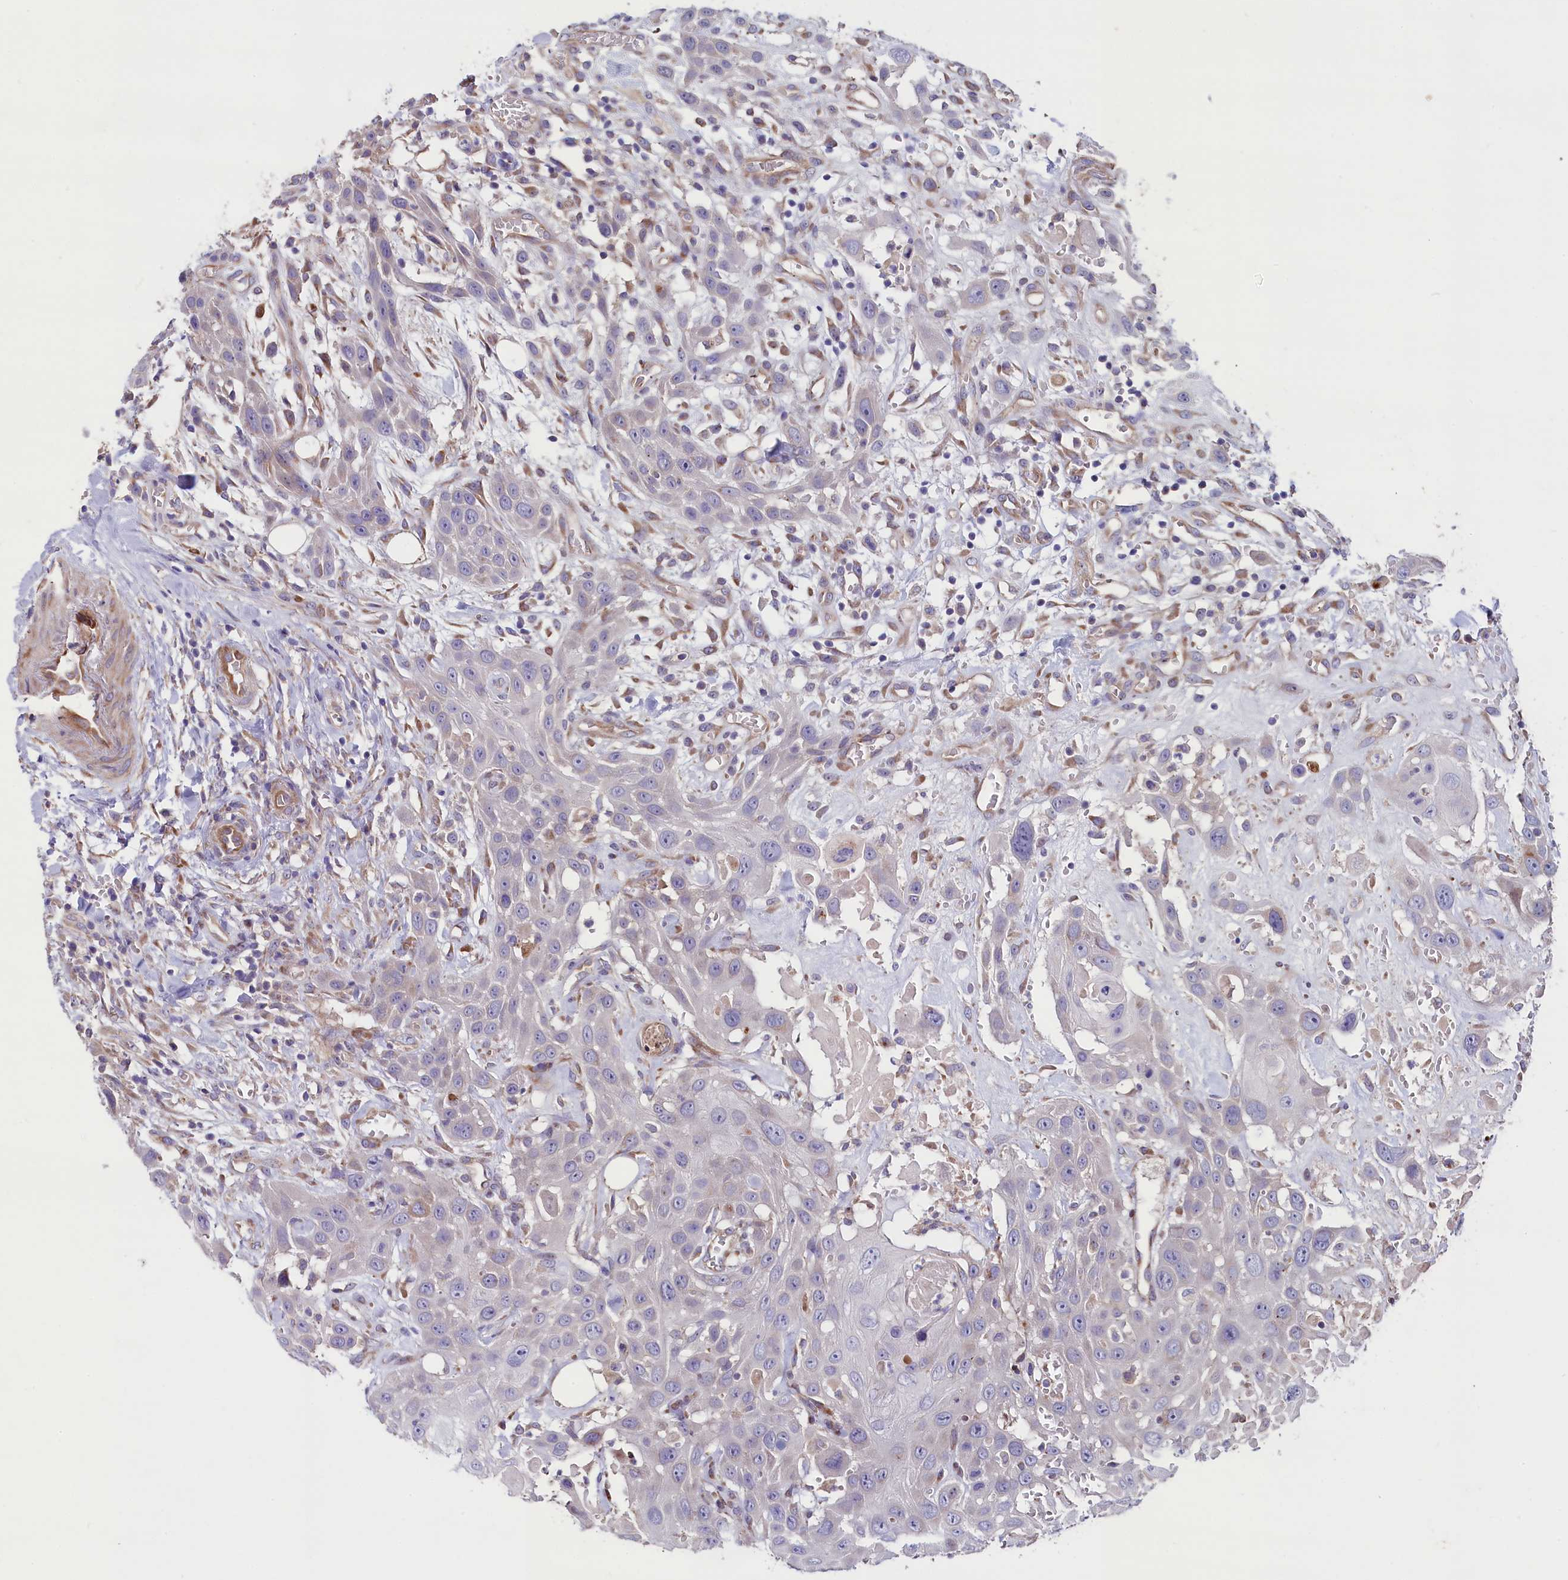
{"staining": {"intensity": "negative", "quantity": "none", "location": "none"}, "tissue": "head and neck cancer", "cell_type": "Tumor cells", "image_type": "cancer", "snomed": [{"axis": "morphology", "description": "Squamous cell carcinoma, NOS"}, {"axis": "topography", "description": "Head-Neck"}], "caption": "Squamous cell carcinoma (head and neck) was stained to show a protein in brown. There is no significant expression in tumor cells.", "gene": "GPR108", "patient": {"sex": "male", "age": 81}}